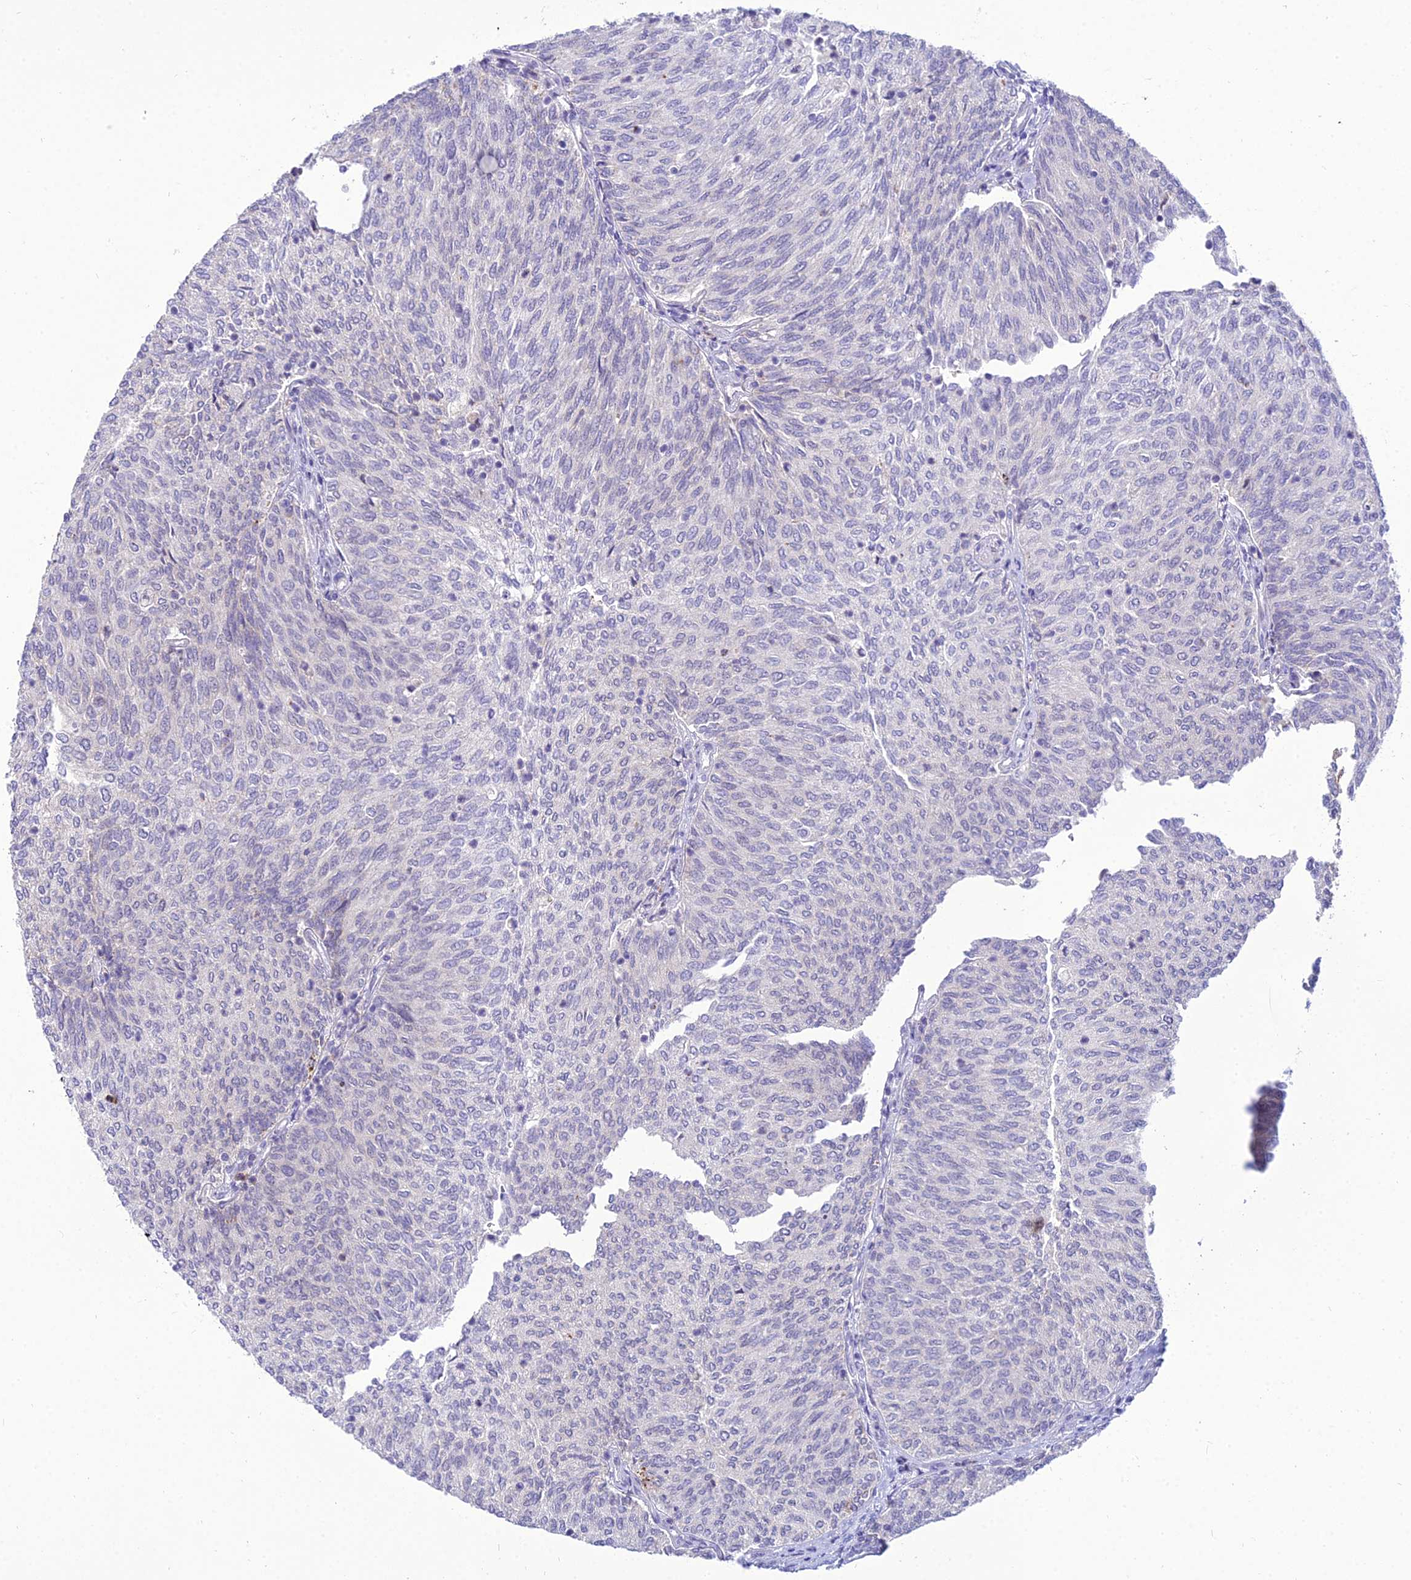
{"staining": {"intensity": "moderate", "quantity": "<25%", "location": "nuclear"}, "tissue": "urothelial cancer", "cell_type": "Tumor cells", "image_type": "cancer", "snomed": [{"axis": "morphology", "description": "Urothelial carcinoma, High grade"}, {"axis": "topography", "description": "Urinary bladder"}], "caption": "Urothelial carcinoma (high-grade) stained with a brown dye demonstrates moderate nuclear positive expression in about <25% of tumor cells.", "gene": "C6orf163", "patient": {"sex": "female", "age": 79}}